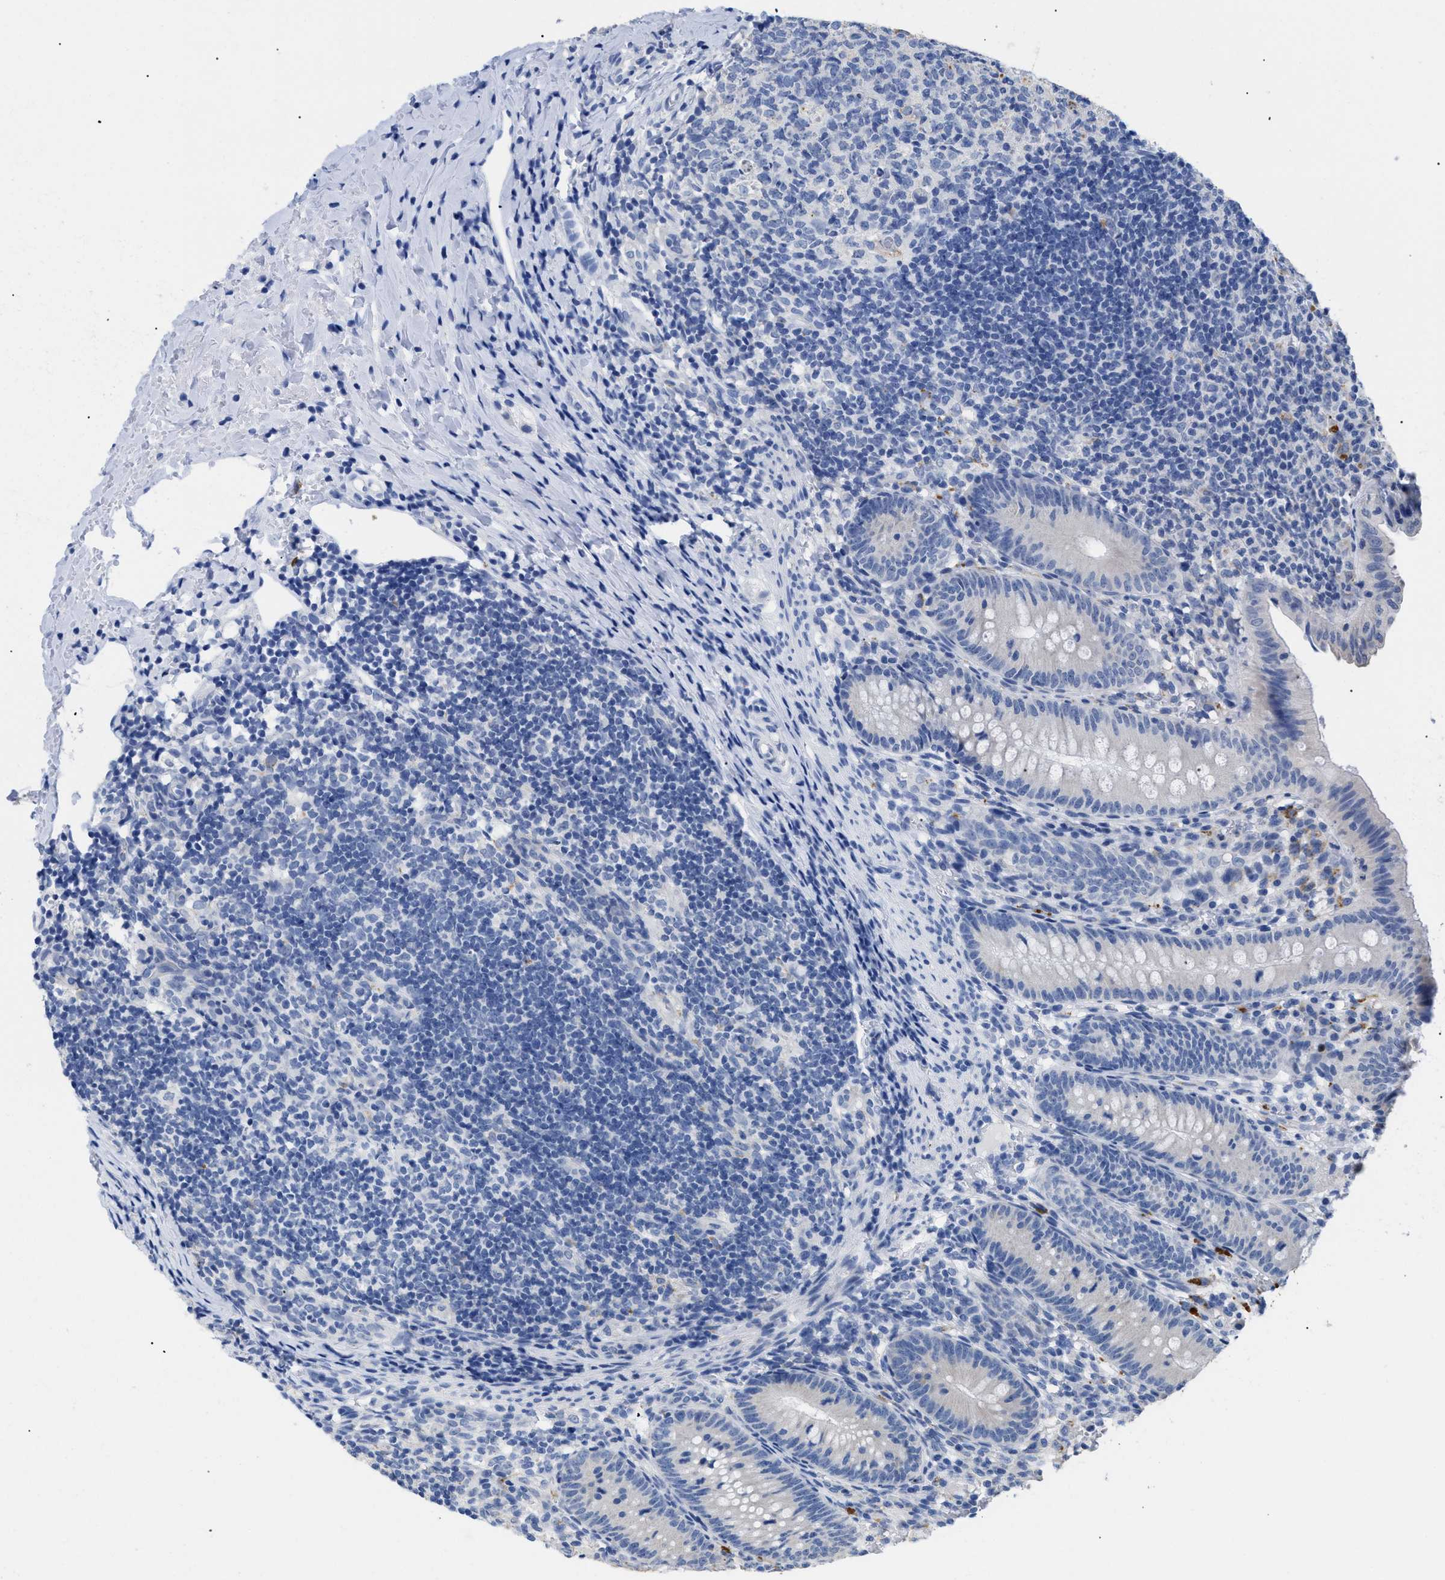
{"staining": {"intensity": "negative", "quantity": "none", "location": "none"}, "tissue": "appendix", "cell_type": "Glandular cells", "image_type": "normal", "snomed": [{"axis": "morphology", "description": "Normal tissue, NOS"}, {"axis": "topography", "description": "Appendix"}], "caption": "Appendix stained for a protein using immunohistochemistry (IHC) reveals no staining glandular cells.", "gene": "APOBEC2", "patient": {"sex": "male", "age": 1}}